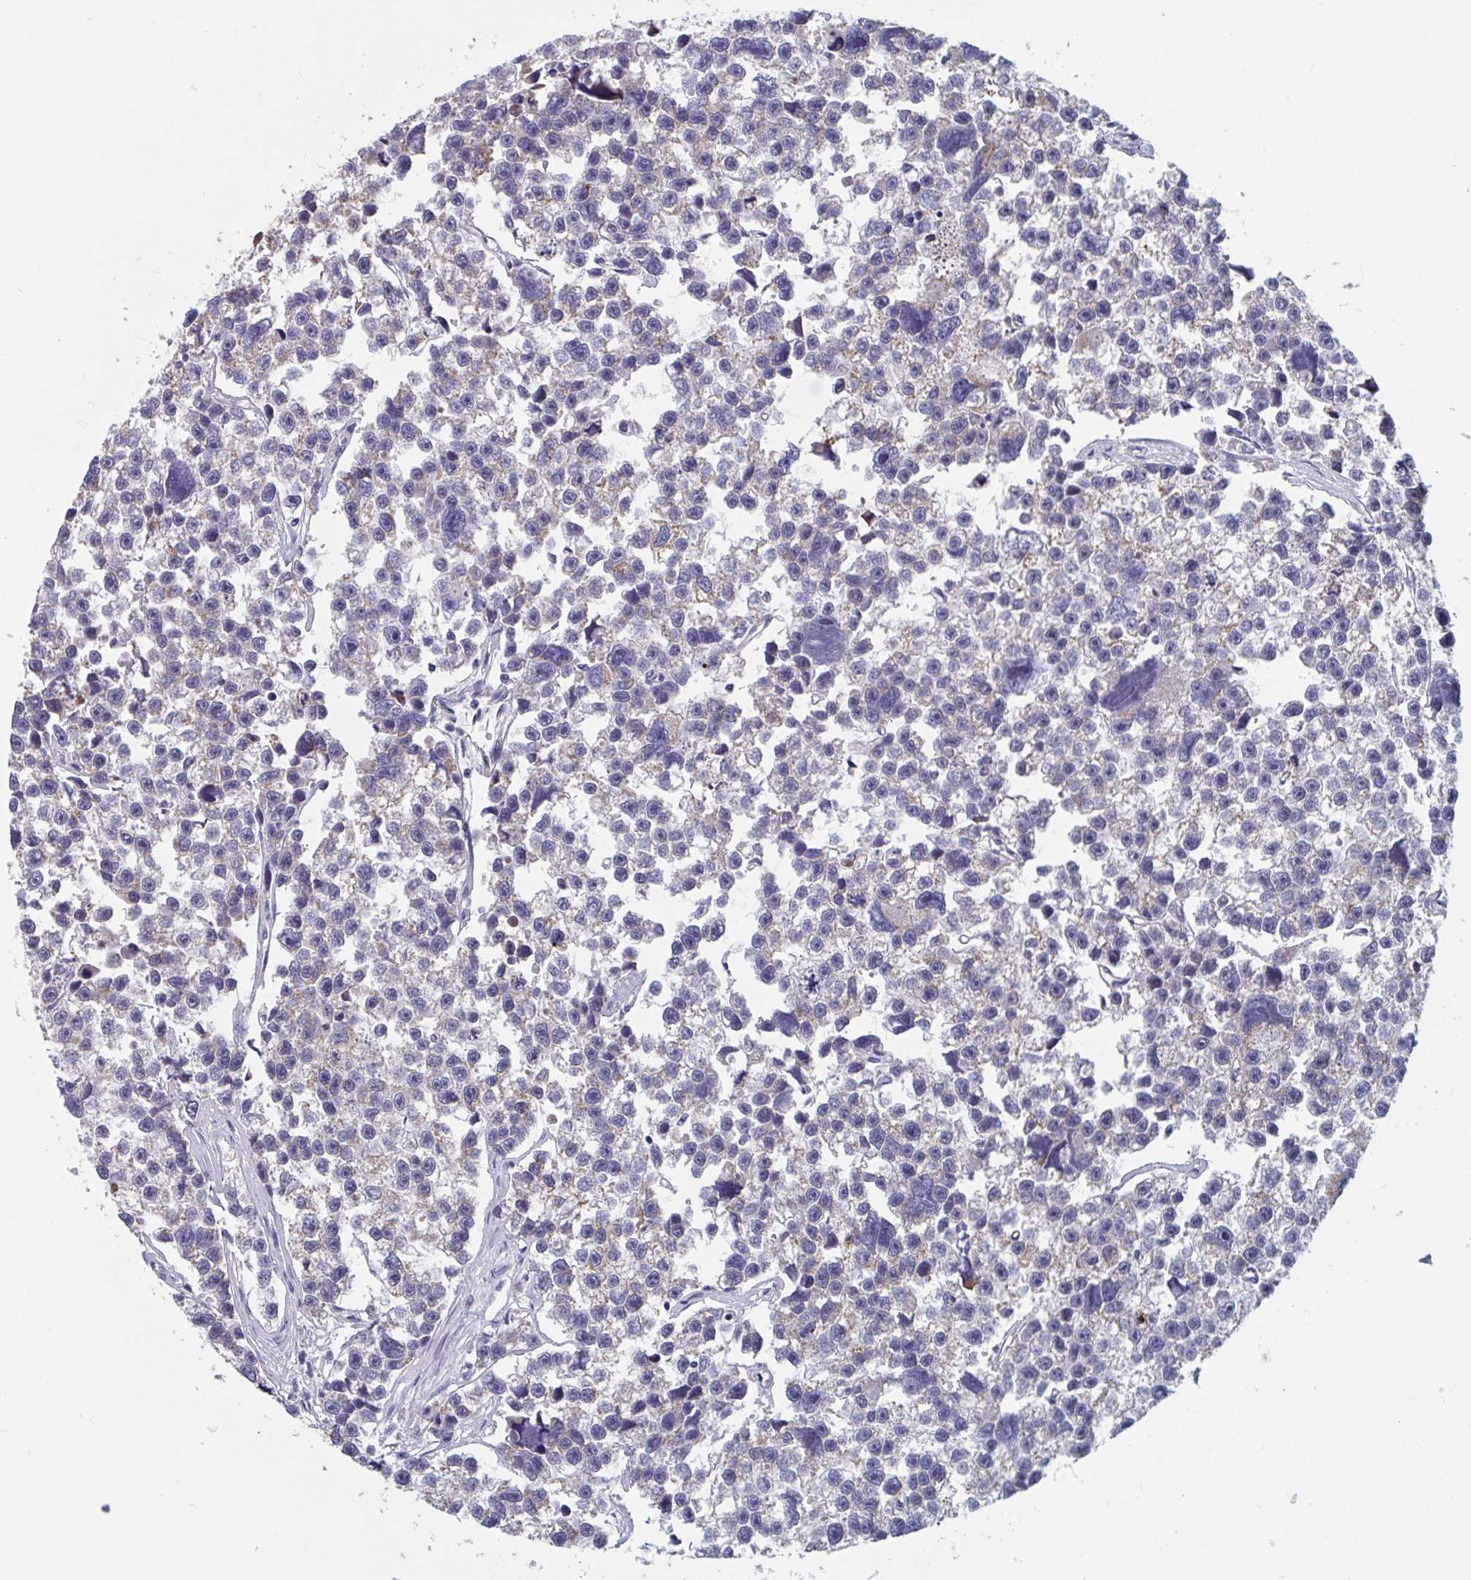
{"staining": {"intensity": "moderate", "quantity": "<25%", "location": "cytoplasmic/membranous"}, "tissue": "testis cancer", "cell_type": "Tumor cells", "image_type": "cancer", "snomed": [{"axis": "morphology", "description": "Seminoma, NOS"}, {"axis": "topography", "description": "Testis"}], "caption": "Testis cancer (seminoma) tissue demonstrates moderate cytoplasmic/membranous staining in about <25% of tumor cells, visualized by immunohistochemistry.", "gene": "MRPL53", "patient": {"sex": "male", "age": 26}}